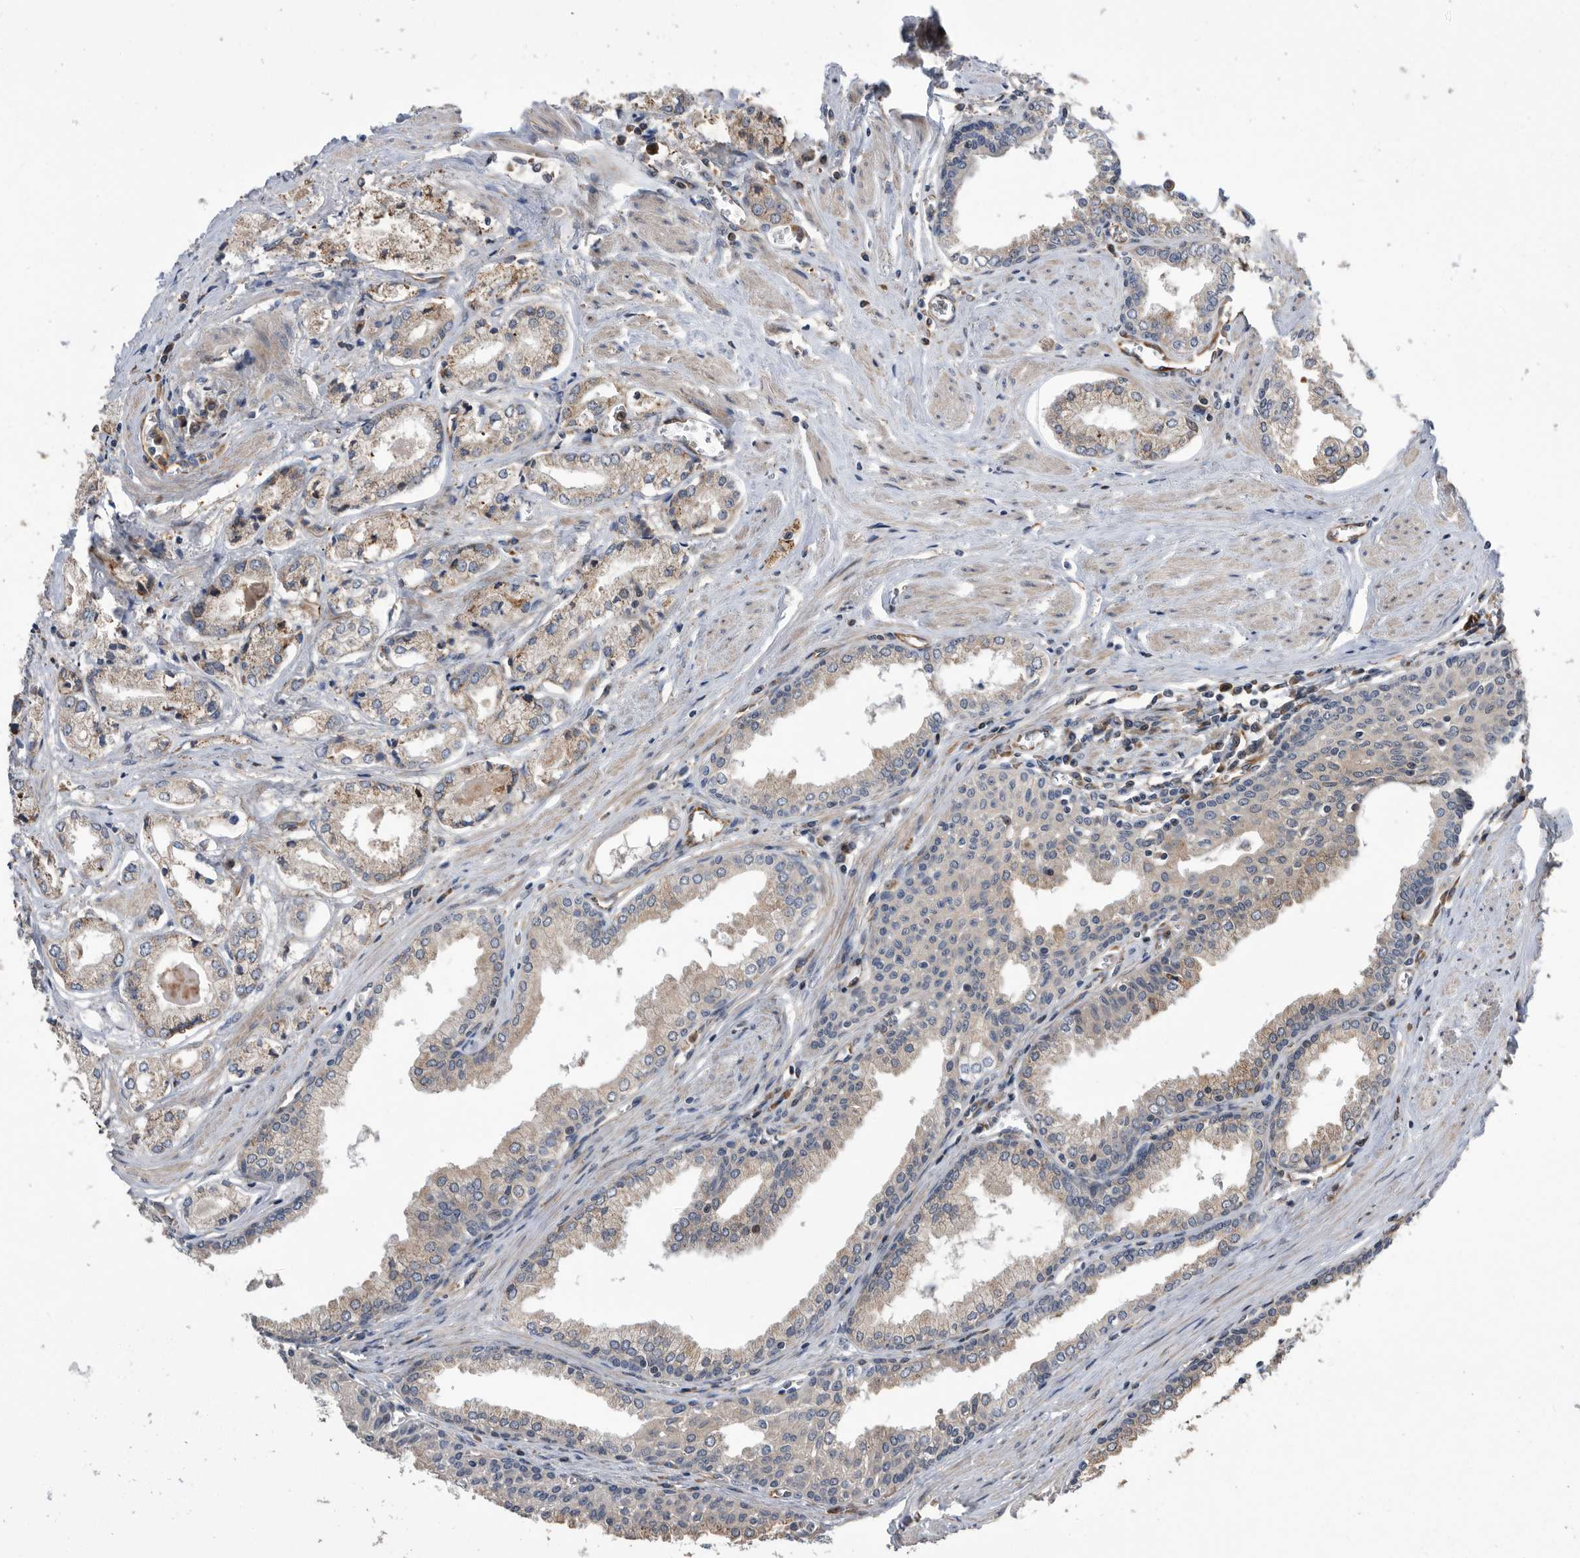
{"staining": {"intensity": "weak", "quantity": "<25%", "location": "cytoplasmic/membranous"}, "tissue": "prostate cancer", "cell_type": "Tumor cells", "image_type": "cancer", "snomed": [{"axis": "morphology", "description": "Adenocarcinoma, Low grade"}, {"axis": "topography", "description": "Prostate"}], "caption": "Protein analysis of prostate cancer (adenocarcinoma (low-grade)) reveals no significant expression in tumor cells.", "gene": "SERINC2", "patient": {"sex": "male", "age": 60}}